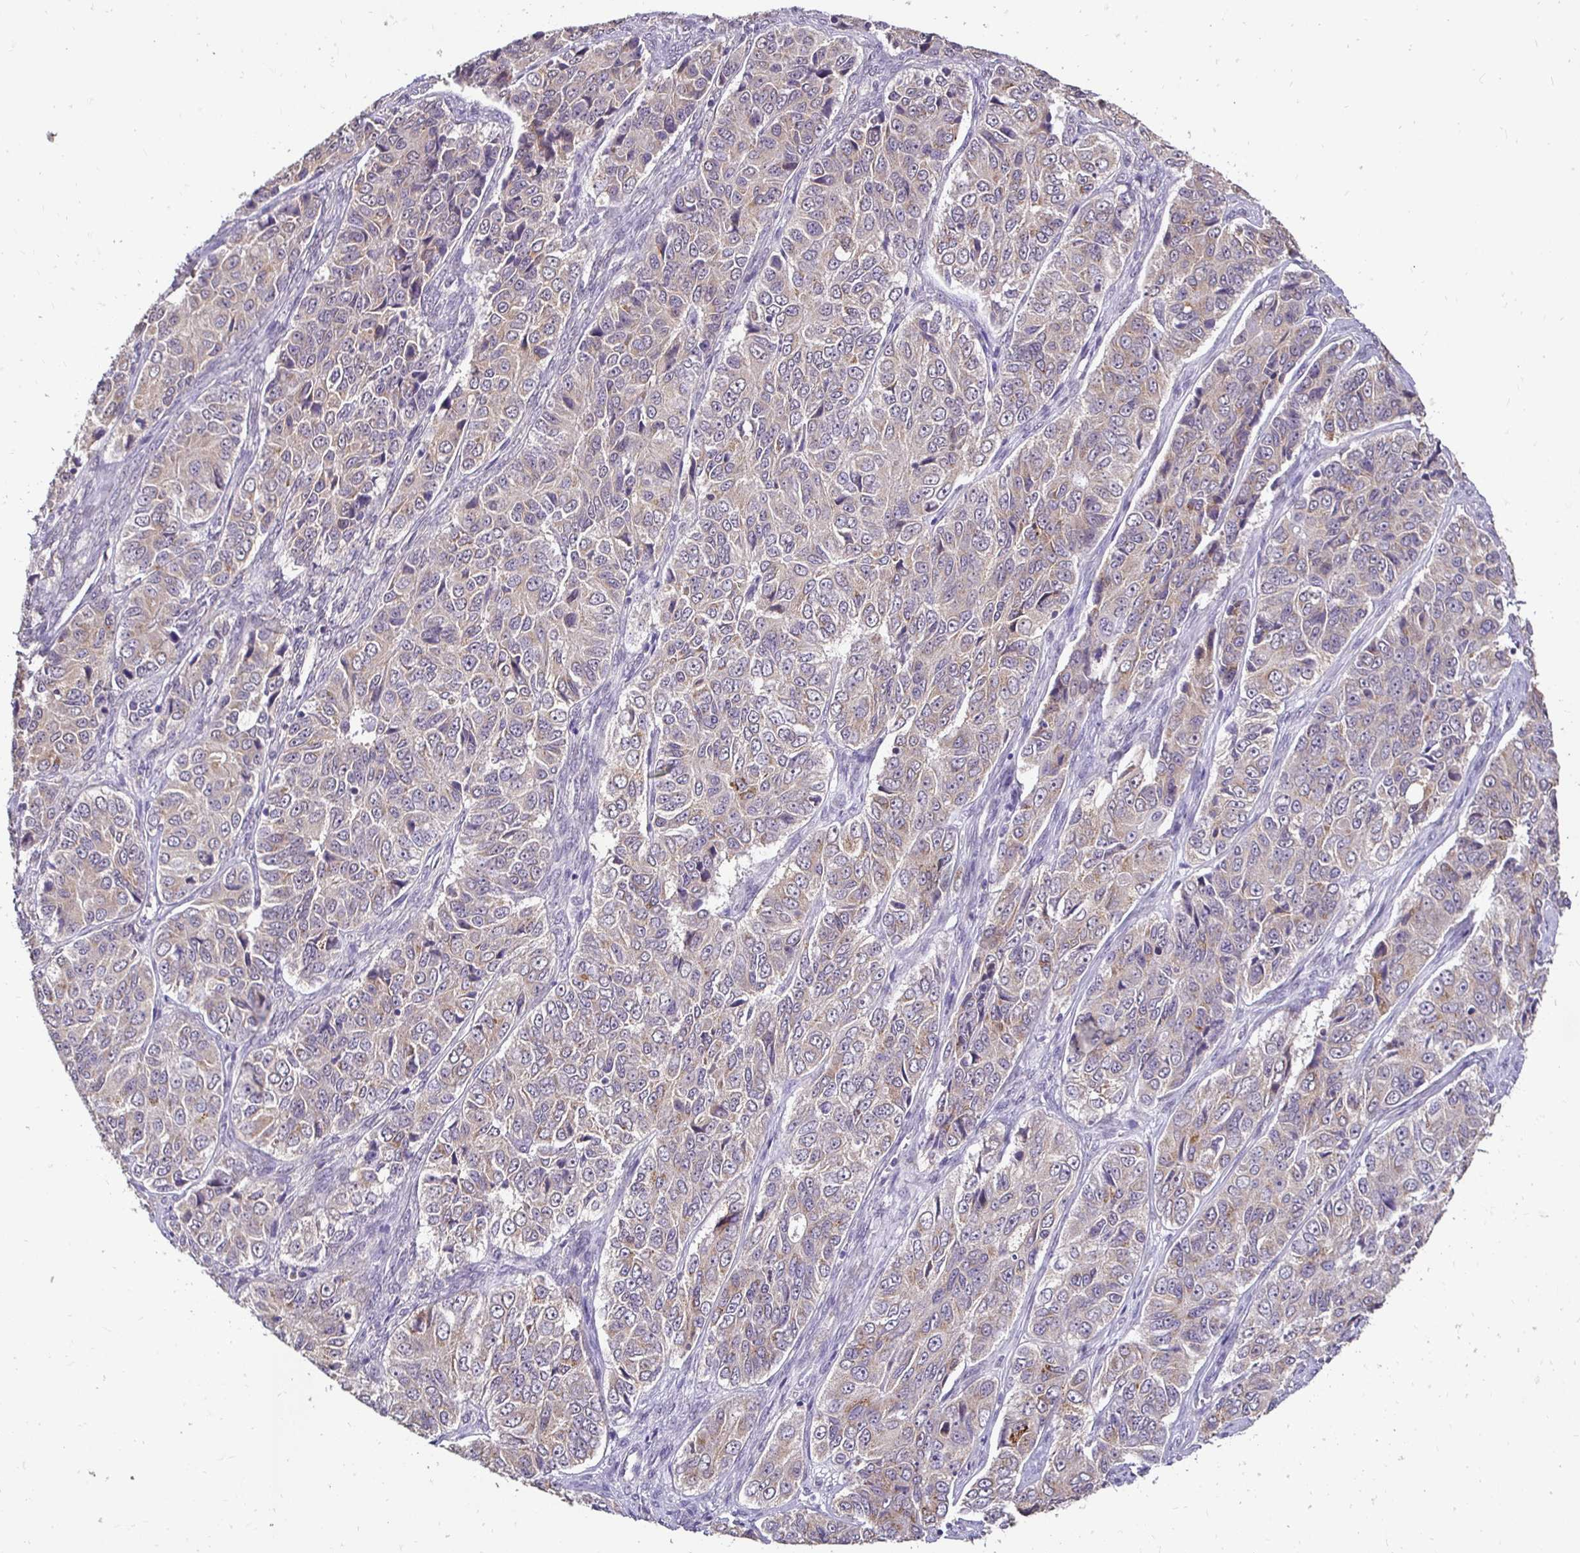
{"staining": {"intensity": "weak", "quantity": ">75%", "location": "cytoplasmic/membranous"}, "tissue": "ovarian cancer", "cell_type": "Tumor cells", "image_type": "cancer", "snomed": [{"axis": "morphology", "description": "Carcinoma, endometroid"}, {"axis": "topography", "description": "Ovary"}], "caption": "A high-resolution micrograph shows immunohistochemistry staining of ovarian cancer (endometroid carcinoma), which exhibits weak cytoplasmic/membranous expression in approximately >75% of tumor cells. The protein of interest is stained brown, and the nuclei are stained in blue (DAB IHC with brightfield microscopy, high magnification).", "gene": "RHEBL1", "patient": {"sex": "female", "age": 51}}